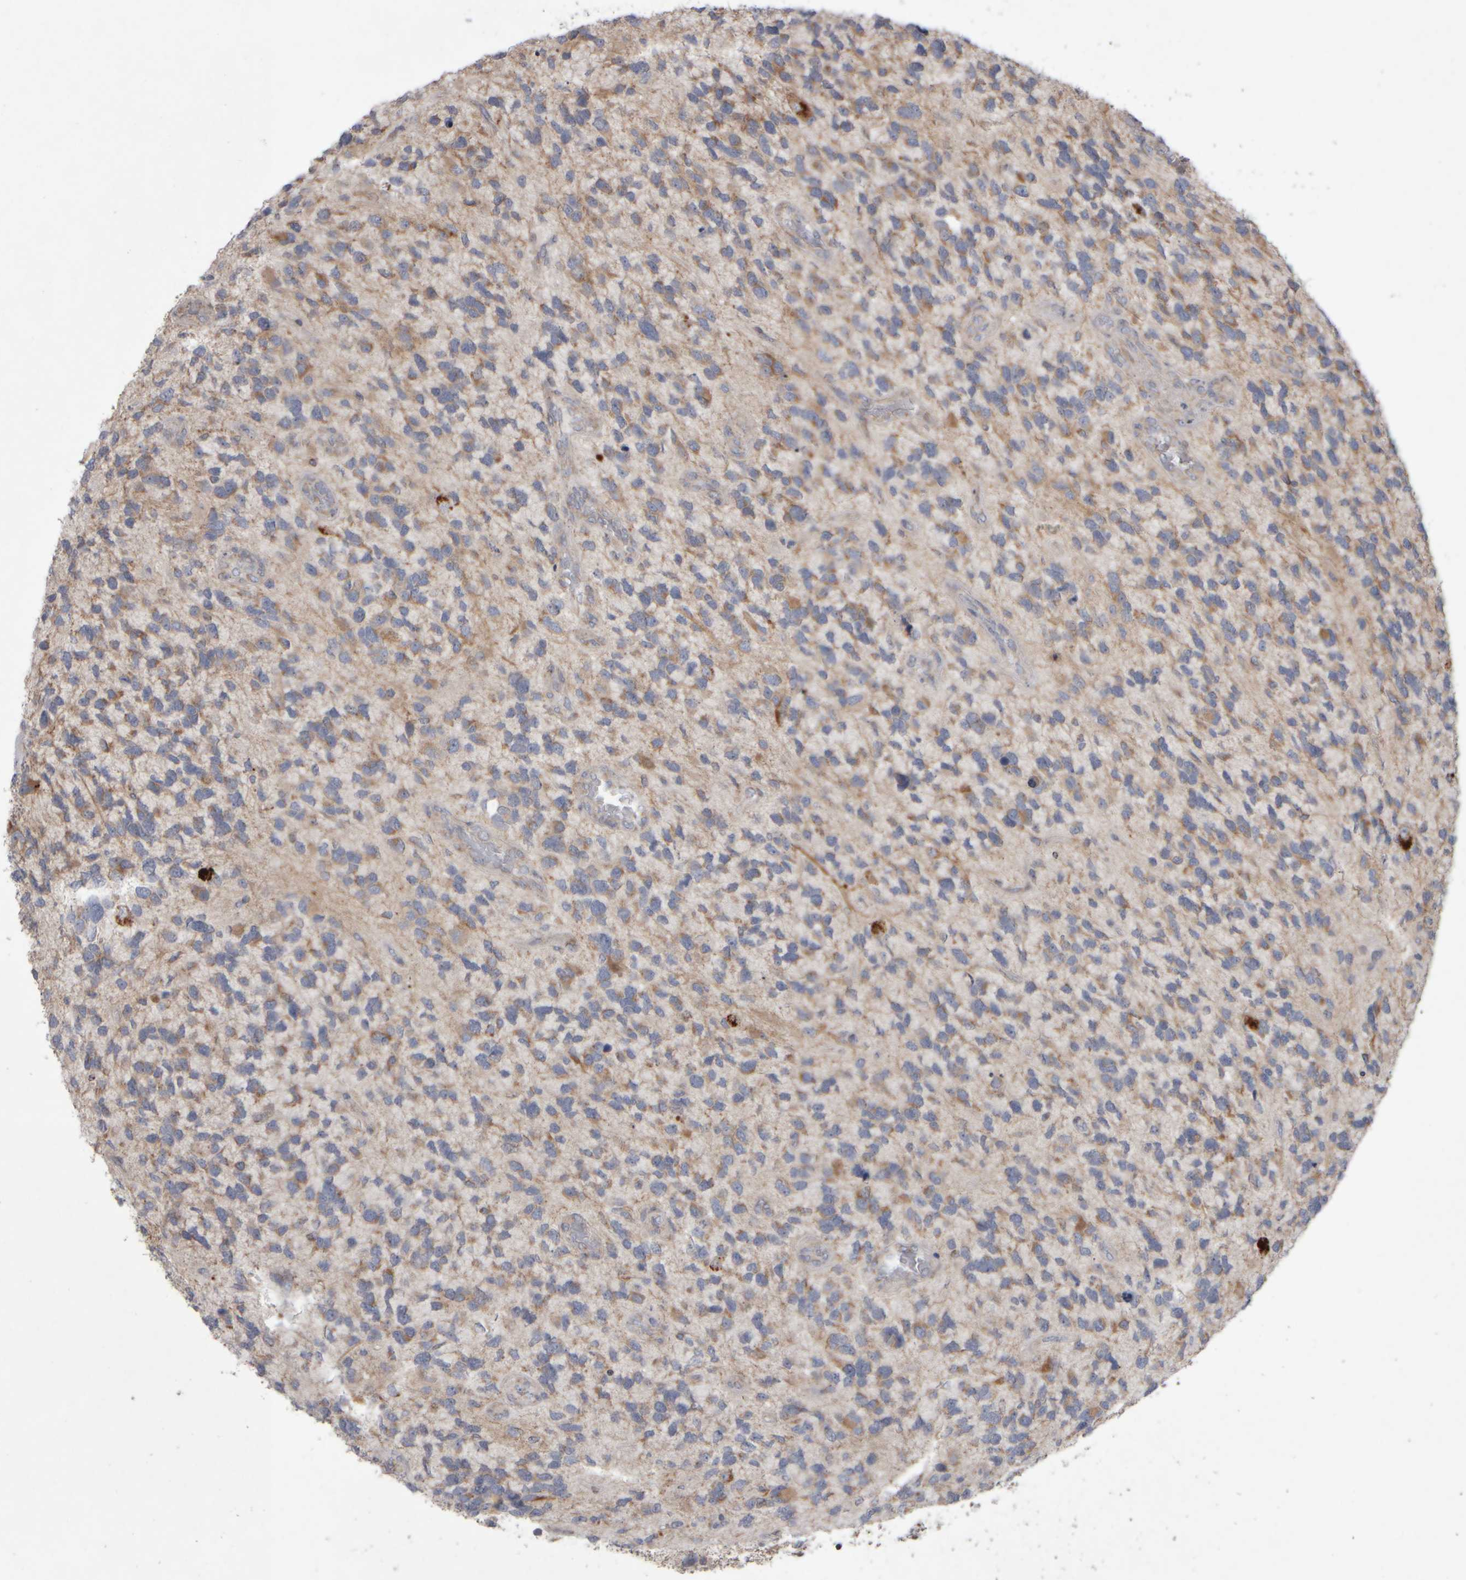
{"staining": {"intensity": "weak", "quantity": "25%-75%", "location": "cytoplasmic/membranous"}, "tissue": "glioma", "cell_type": "Tumor cells", "image_type": "cancer", "snomed": [{"axis": "morphology", "description": "Glioma, malignant, High grade"}, {"axis": "topography", "description": "Brain"}], "caption": "Weak cytoplasmic/membranous staining for a protein is present in approximately 25%-75% of tumor cells of glioma using immunohistochemistry.", "gene": "SCO1", "patient": {"sex": "female", "age": 58}}